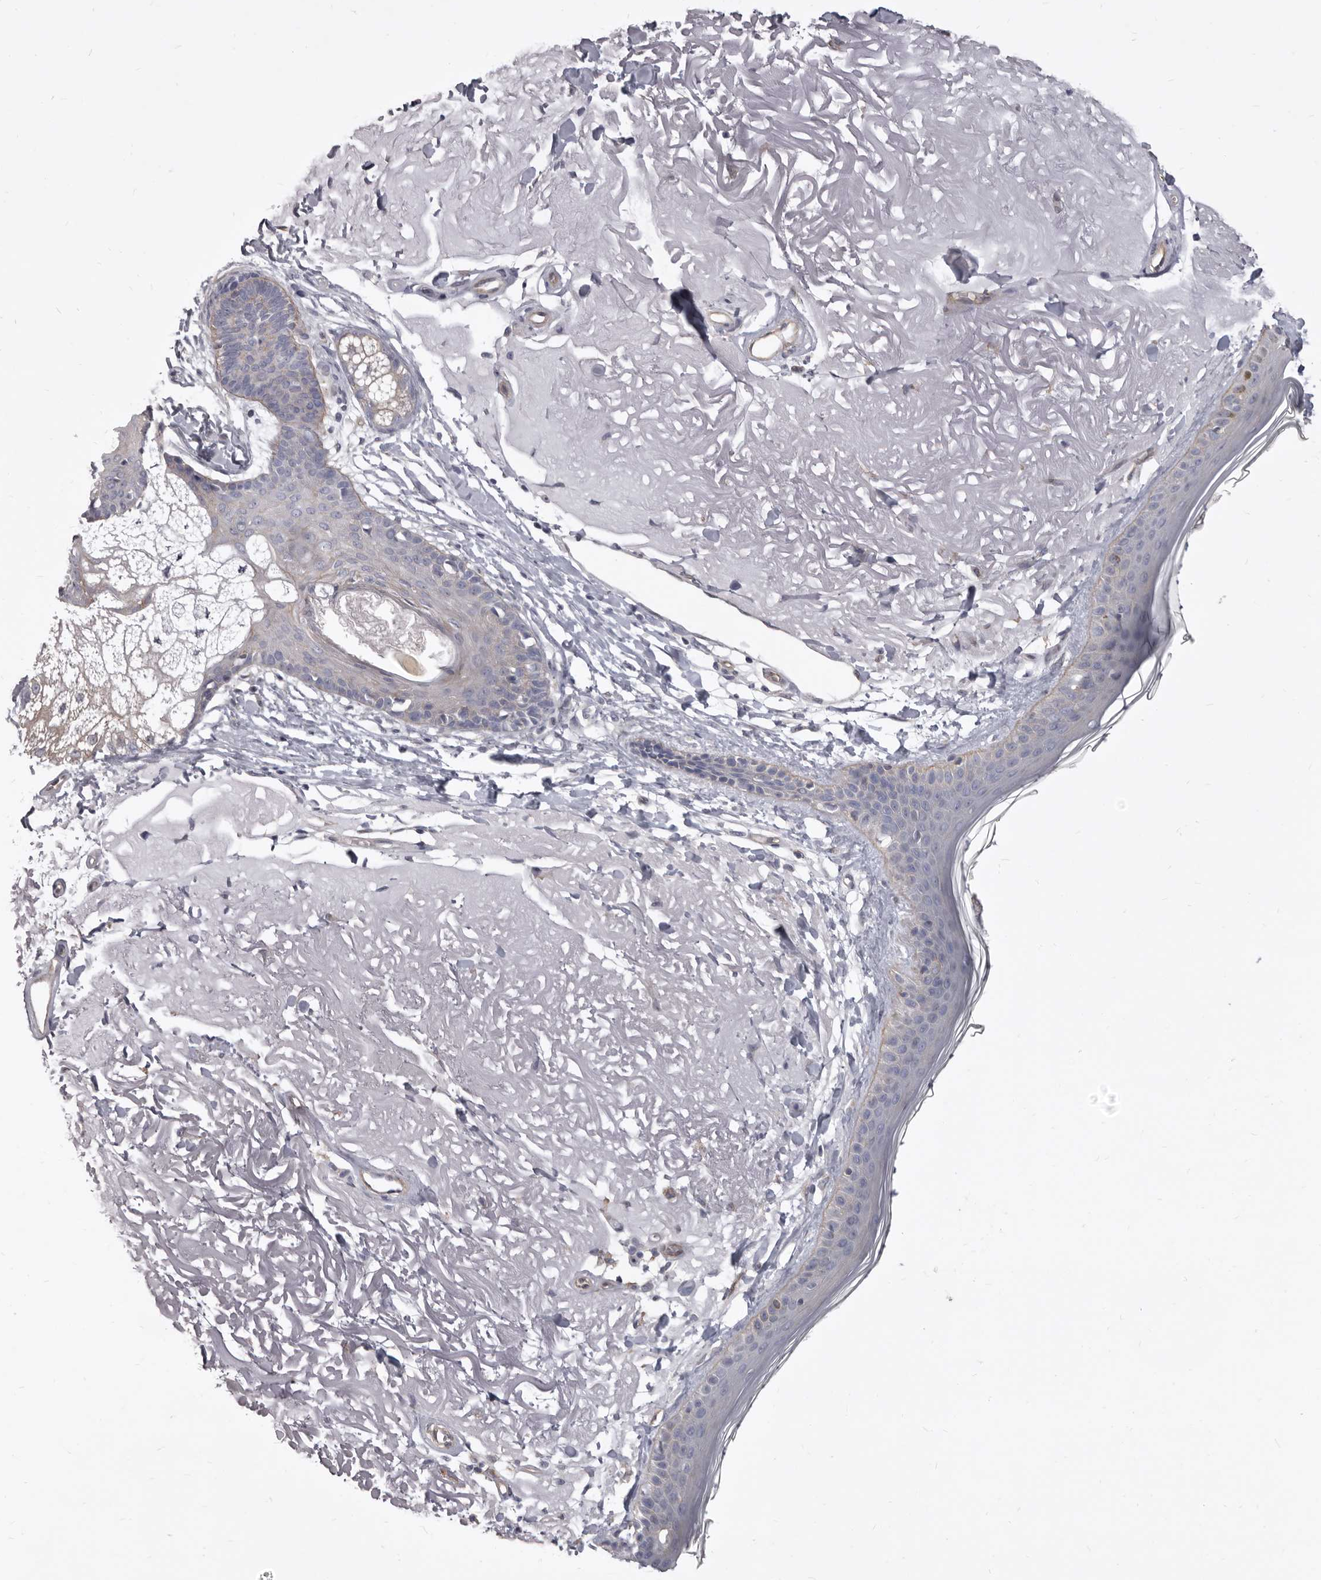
{"staining": {"intensity": "negative", "quantity": "none", "location": "none"}, "tissue": "skin", "cell_type": "Fibroblasts", "image_type": "normal", "snomed": [{"axis": "morphology", "description": "Normal tissue, NOS"}, {"axis": "topography", "description": "Skin"}, {"axis": "topography", "description": "Skeletal muscle"}], "caption": "Fibroblasts show no significant protein positivity in normal skin.", "gene": "P2RX6", "patient": {"sex": "male", "age": 83}}